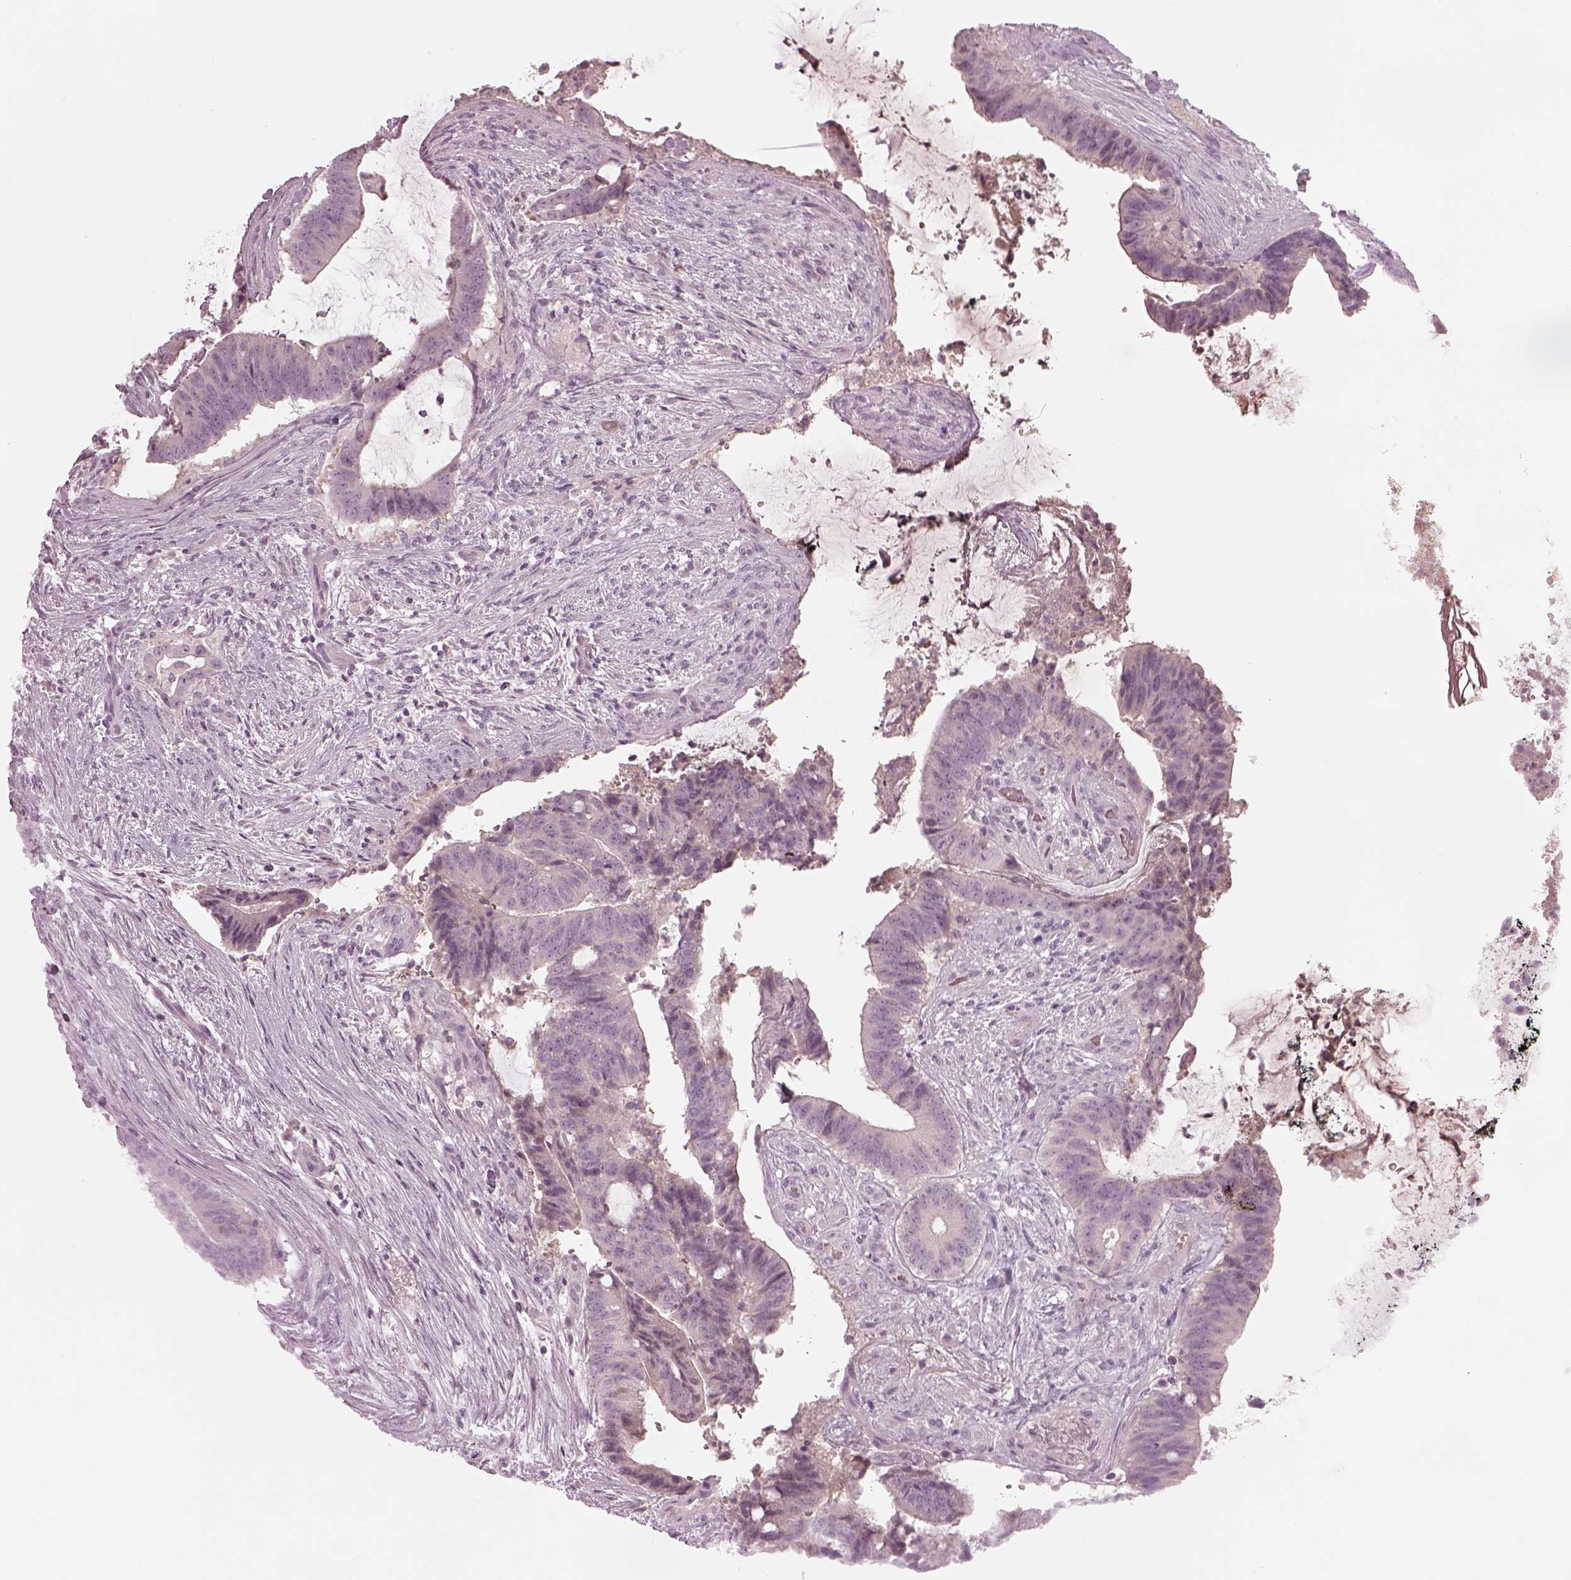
{"staining": {"intensity": "negative", "quantity": "none", "location": "none"}, "tissue": "colorectal cancer", "cell_type": "Tumor cells", "image_type": "cancer", "snomed": [{"axis": "morphology", "description": "Adenocarcinoma, NOS"}, {"axis": "topography", "description": "Colon"}], "caption": "Immunohistochemical staining of human colorectal cancer exhibits no significant expression in tumor cells. (Stains: DAB (3,3'-diaminobenzidine) immunohistochemistry (IHC) with hematoxylin counter stain, Microscopy: brightfield microscopy at high magnification).", "gene": "SPATA6L", "patient": {"sex": "female", "age": 43}}